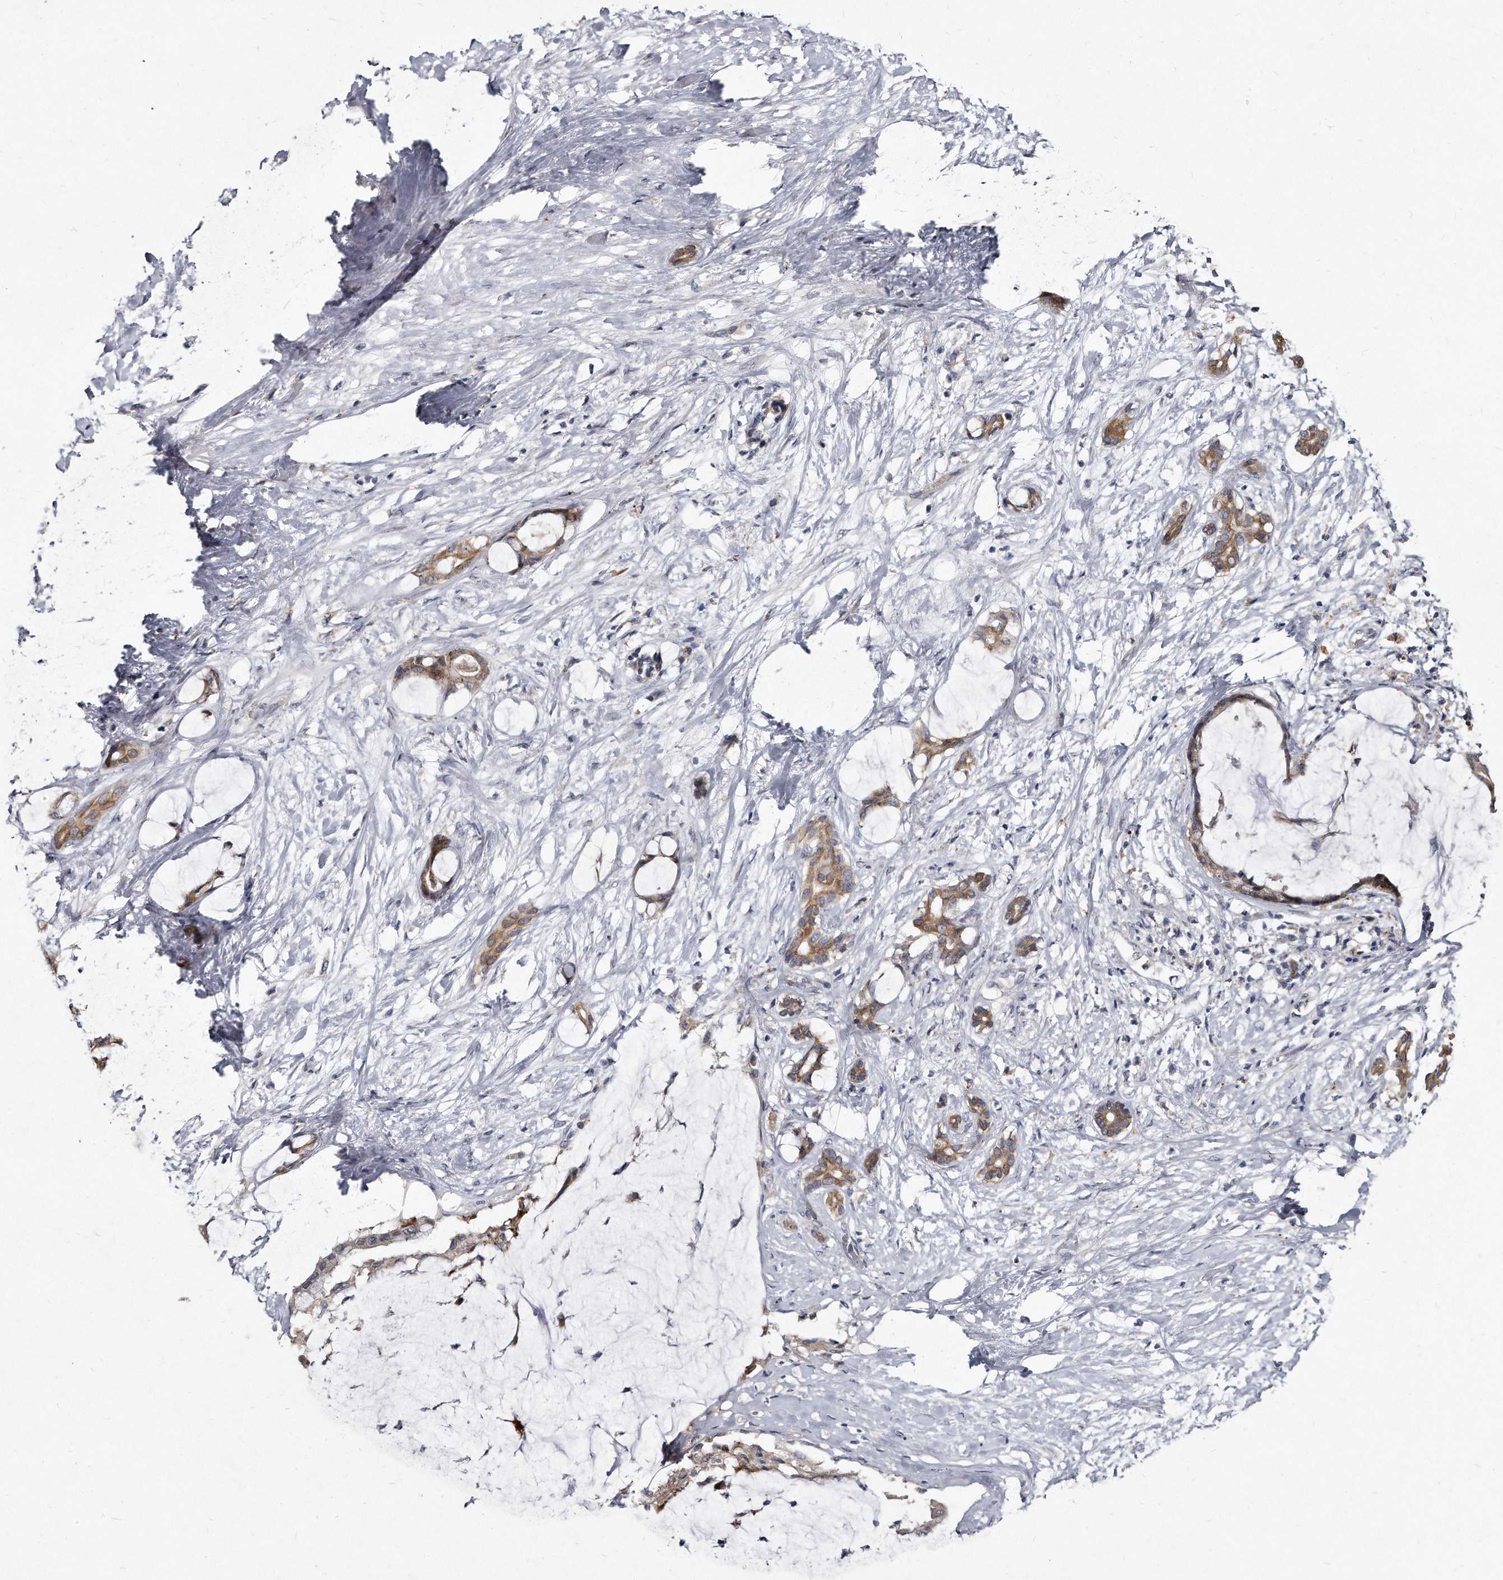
{"staining": {"intensity": "moderate", "quantity": ">75%", "location": "cytoplasmic/membranous"}, "tissue": "pancreatic cancer", "cell_type": "Tumor cells", "image_type": "cancer", "snomed": [{"axis": "morphology", "description": "Adenocarcinoma, NOS"}, {"axis": "topography", "description": "Pancreas"}], "caption": "Protein expression analysis of pancreatic adenocarcinoma displays moderate cytoplasmic/membranous expression in approximately >75% of tumor cells. (DAB IHC with brightfield microscopy, high magnification).", "gene": "KLHDC3", "patient": {"sex": "male", "age": 41}}